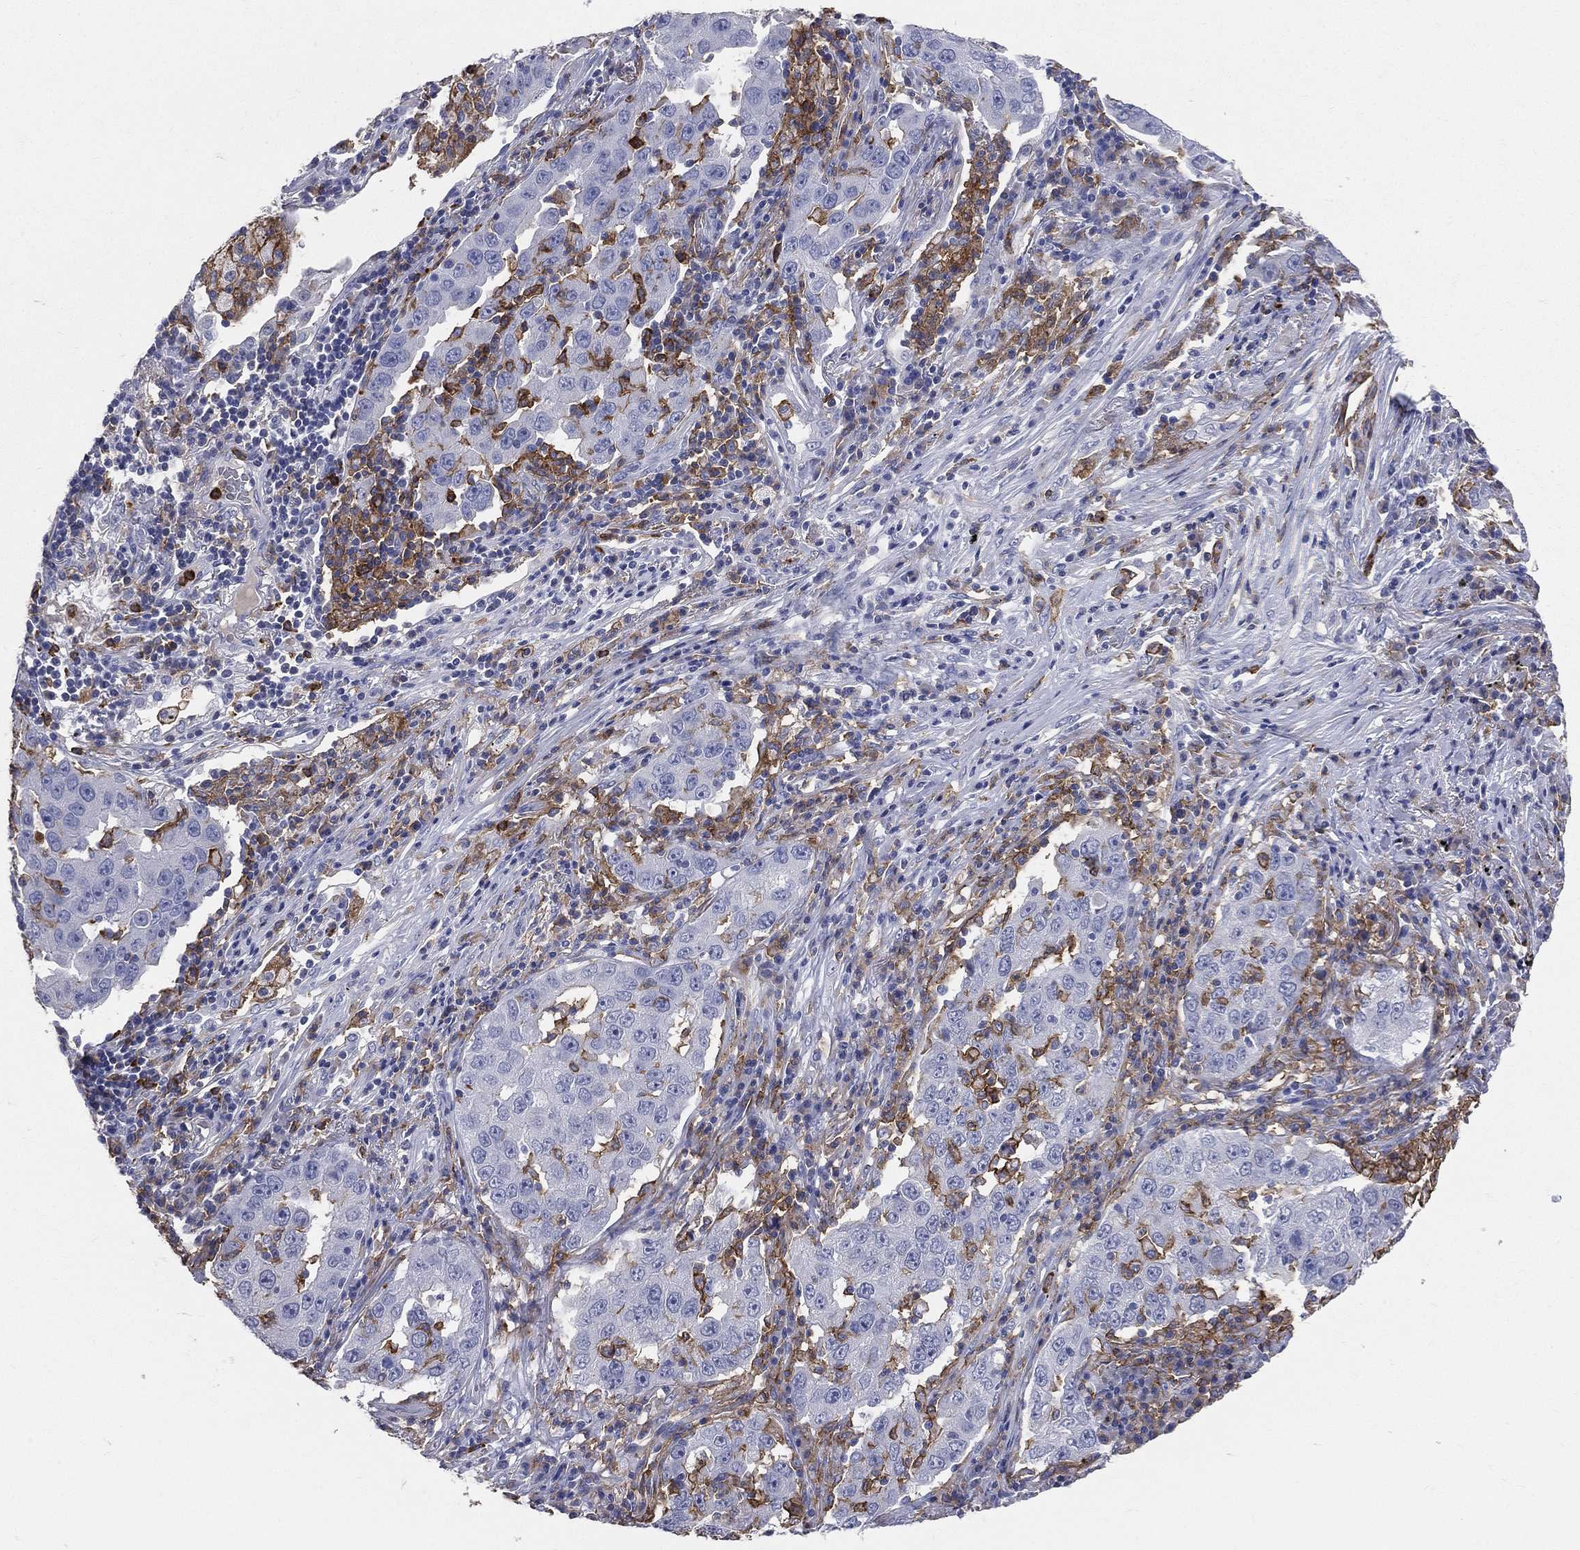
{"staining": {"intensity": "negative", "quantity": "none", "location": "none"}, "tissue": "lung cancer", "cell_type": "Tumor cells", "image_type": "cancer", "snomed": [{"axis": "morphology", "description": "Adenocarcinoma, NOS"}, {"axis": "topography", "description": "Lung"}], "caption": "Protein analysis of lung adenocarcinoma demonstrates no significant staining in tumor cells.", "gene": "CD33", "patient": {"sex": "male", "age": 73}}